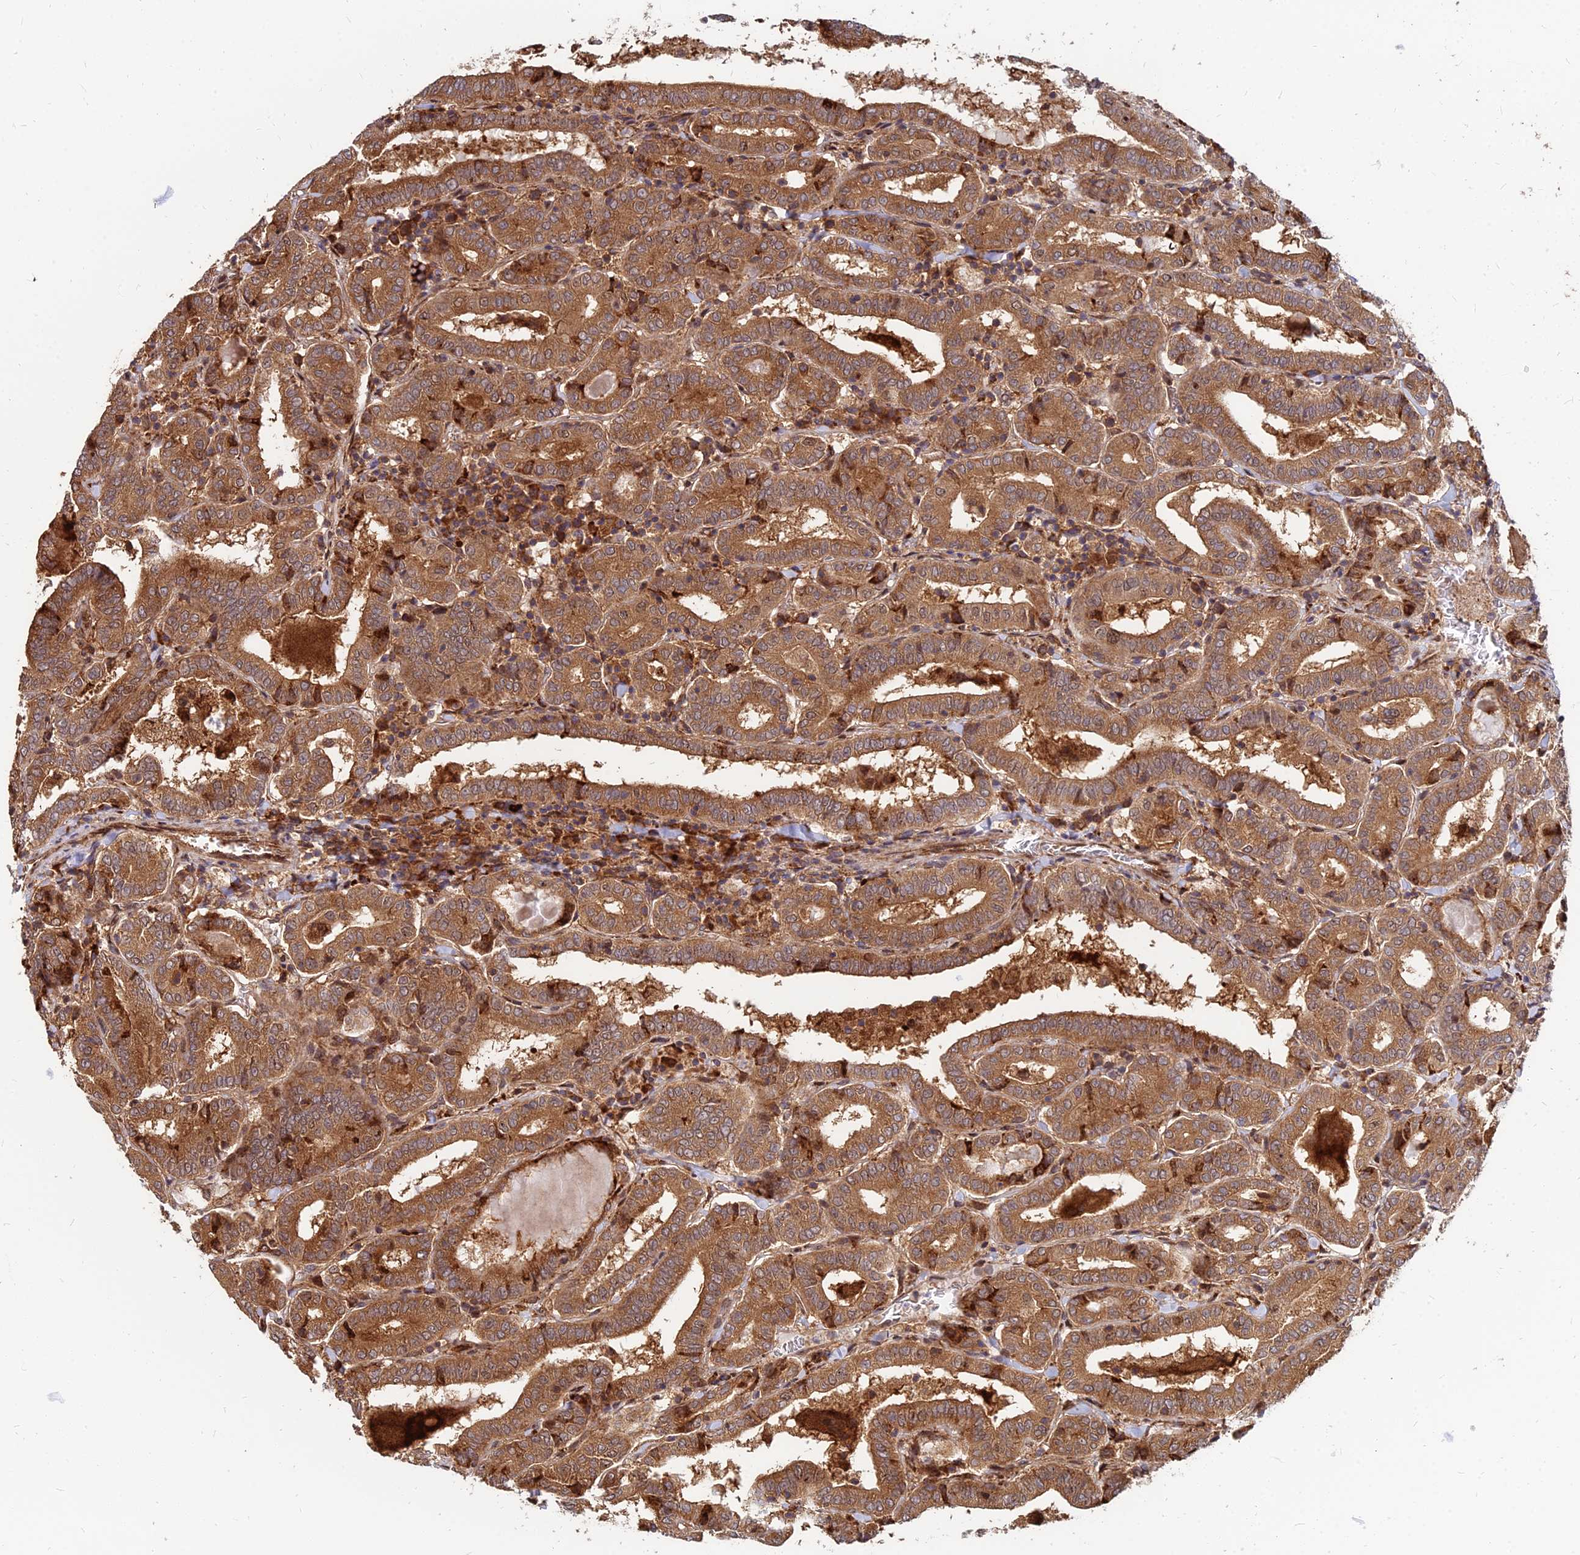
{"staining": {"intensity": "strong", "quantity": ">75%", "location": "cytoplasmic/membranous"}, "tissue": "thyroid cancer", "cell_type": "Tumor cells", "image_type": "cancer", "snomed": [{"axis": "morphology", "description": "Papillary adenocarcinoma, NOS"}, {"axis": "topography", "description": "Thyroid gland"}], "caption": "This is a histology image of IHC staining of papillary adenocarcinoma (thyroid), which shows strong positivity in the cytoplasmic/membranous of tumor cells.", "gene": "CCT6B", "patient": {"sex": "female", "age": 72}}